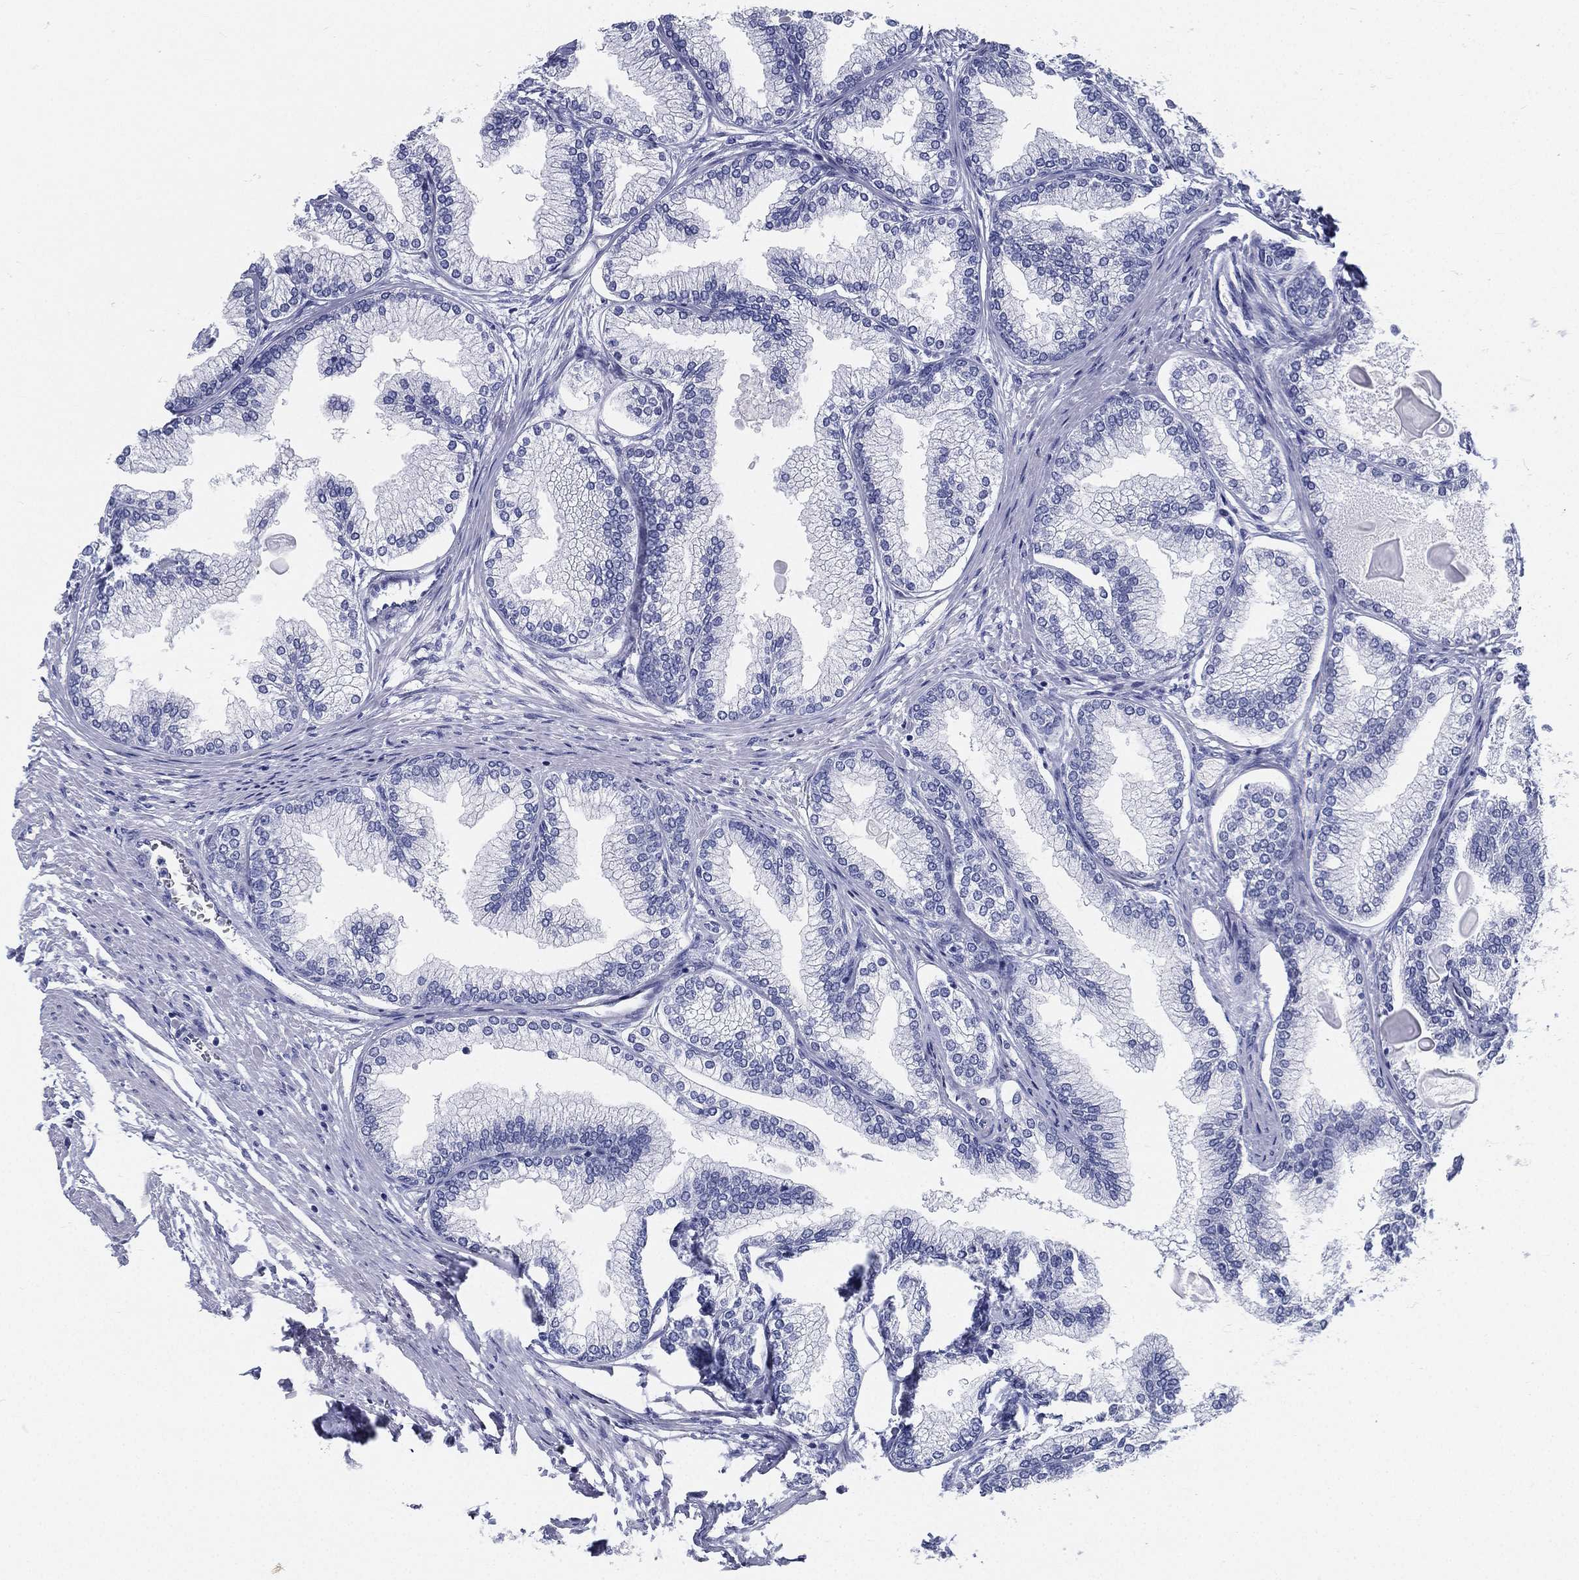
{"staining": {"intensity": "negative", "quantity": "none", "location": "none"}, "tissue": "prostate", "cell_type": "Glandular cells", "image_type": "normal", "snomed": [{"axis": "morphology", "description": "Normal tissue, NOS"}, {"axis": "topography", "description": "Prostate"}], "caption": "The histopathology image shows no significant staining in glandular cells of prostate. The staining is performed using DAB brown chromogen with nuclei counter-stained in using hematoxylin.", "gene": "ATP1B2", "patient": {"sex": "male", "age": 72}}